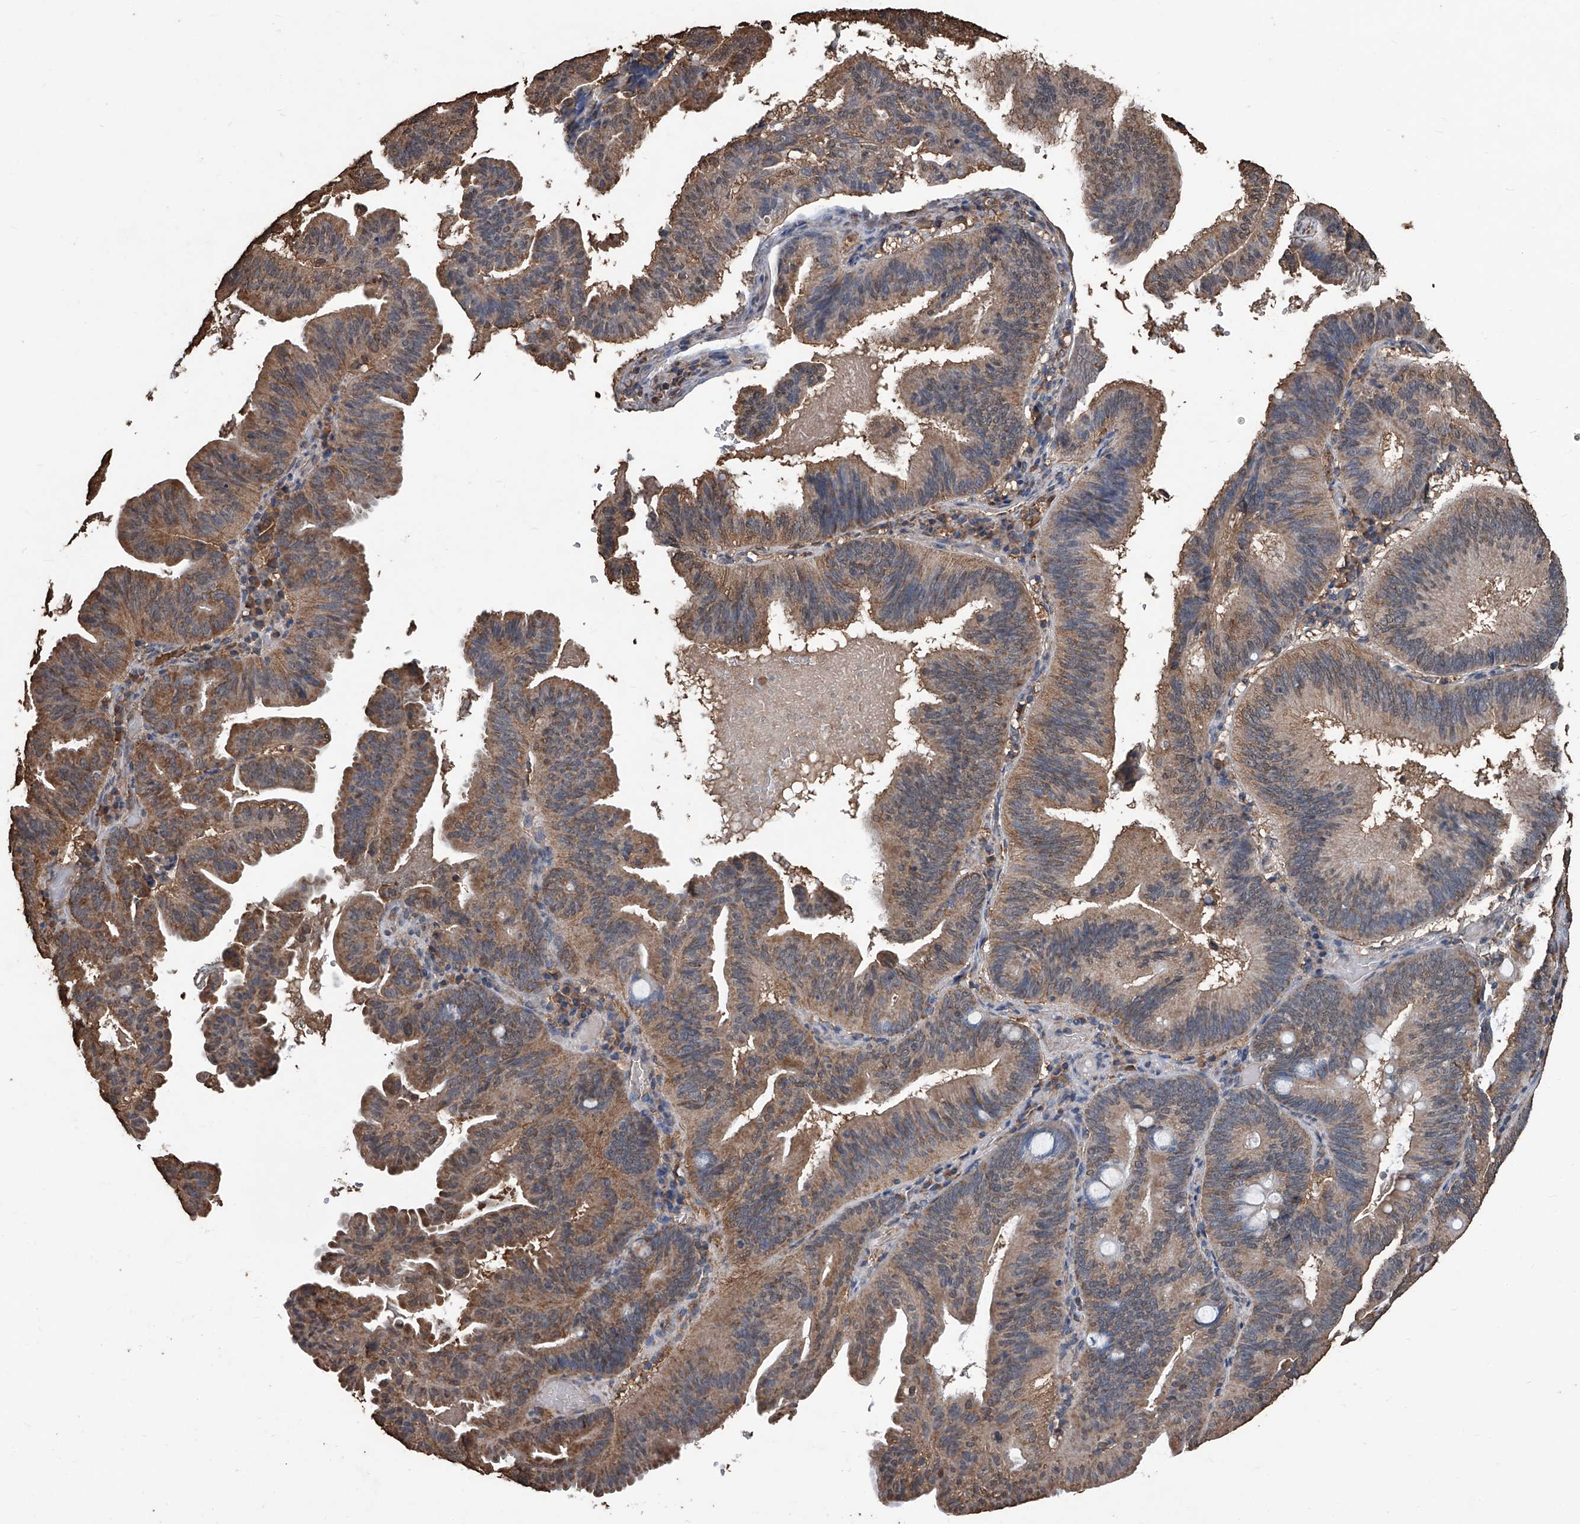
{"staining": {"intensity": "moderate", "quantity": ">75%", "location": "cytoplasmic/membranous"}, "tissue": "pancreatic cancer", "cell_type": "Tumor cells", "image_type": "cancer", "snomed": [{"axis": "morphology", "description": "Adenocarcinoma, NOS"}, {"axis": "topography", "description": "Pancreas"}], "caption": "DAB immunohistochemical staining of human adenocarcinoma (pancreatic) shows moderate cytoplasmic/membranous protein positivity in approximately >75% of tumor cells.", "gene": "STARD7", "patient": {"sex": "male", "age": 82}}